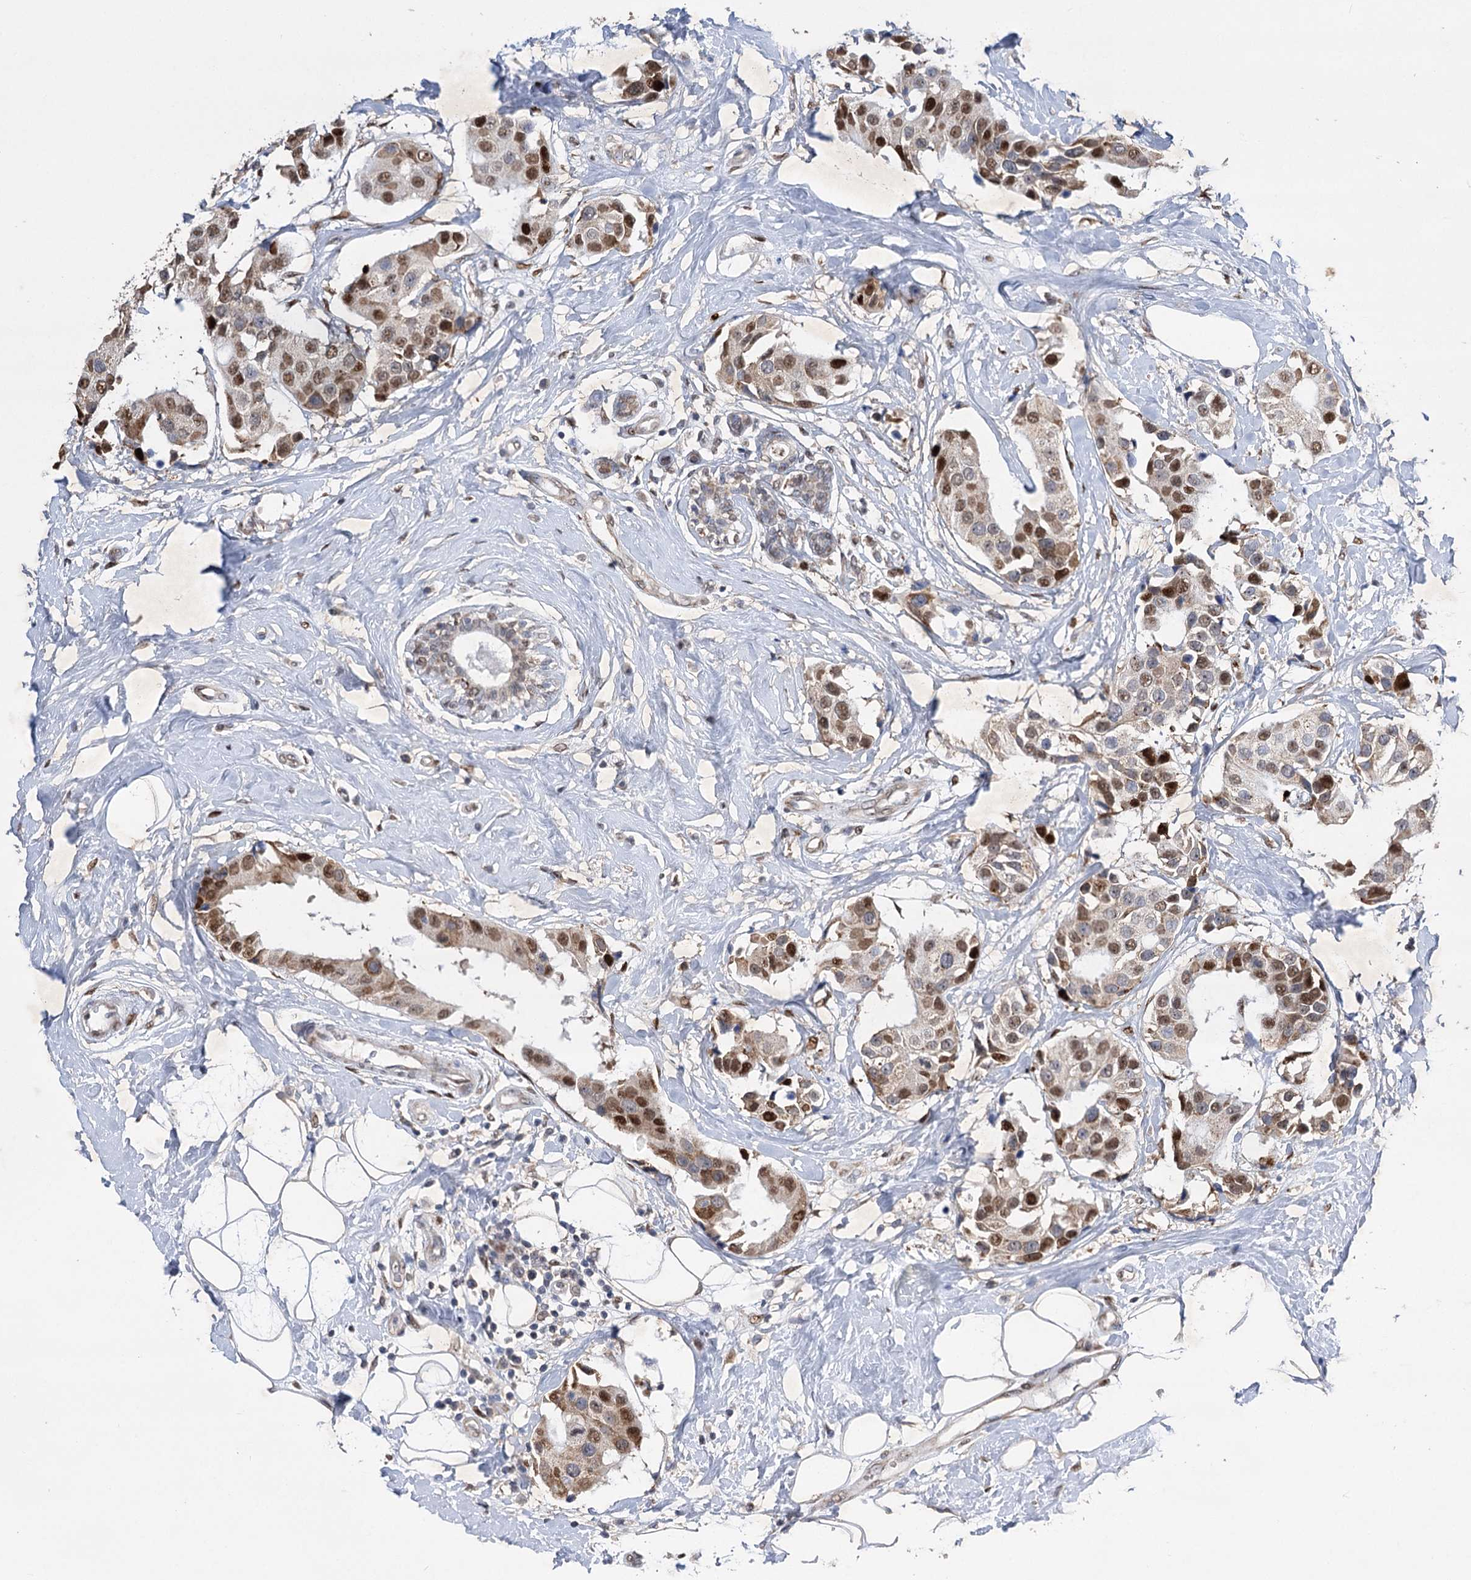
{"staining": {"intensity": "moderate", "quantity": ">75%", "location": "nuclear"}, "tissue": "breast cancer", "cell_type": "Tumor cells", "image_type": "cancer", "snomed": [{"axis": "morphology", "description": "Normal tissue, NOS"}, {"axis": "morphology", "description": "Duct carcinoma"}, {"axis": "topography", "description": "Breast"}], "caption": "This photomicrograph exhibits immunohistochemistry staining of invasive ductal carcinoma (breast), with medium moderate nuclear staining in about >75% of tumor cells.", "gene": "NFU1", "patient": {"sex": "female", "age": 39}}